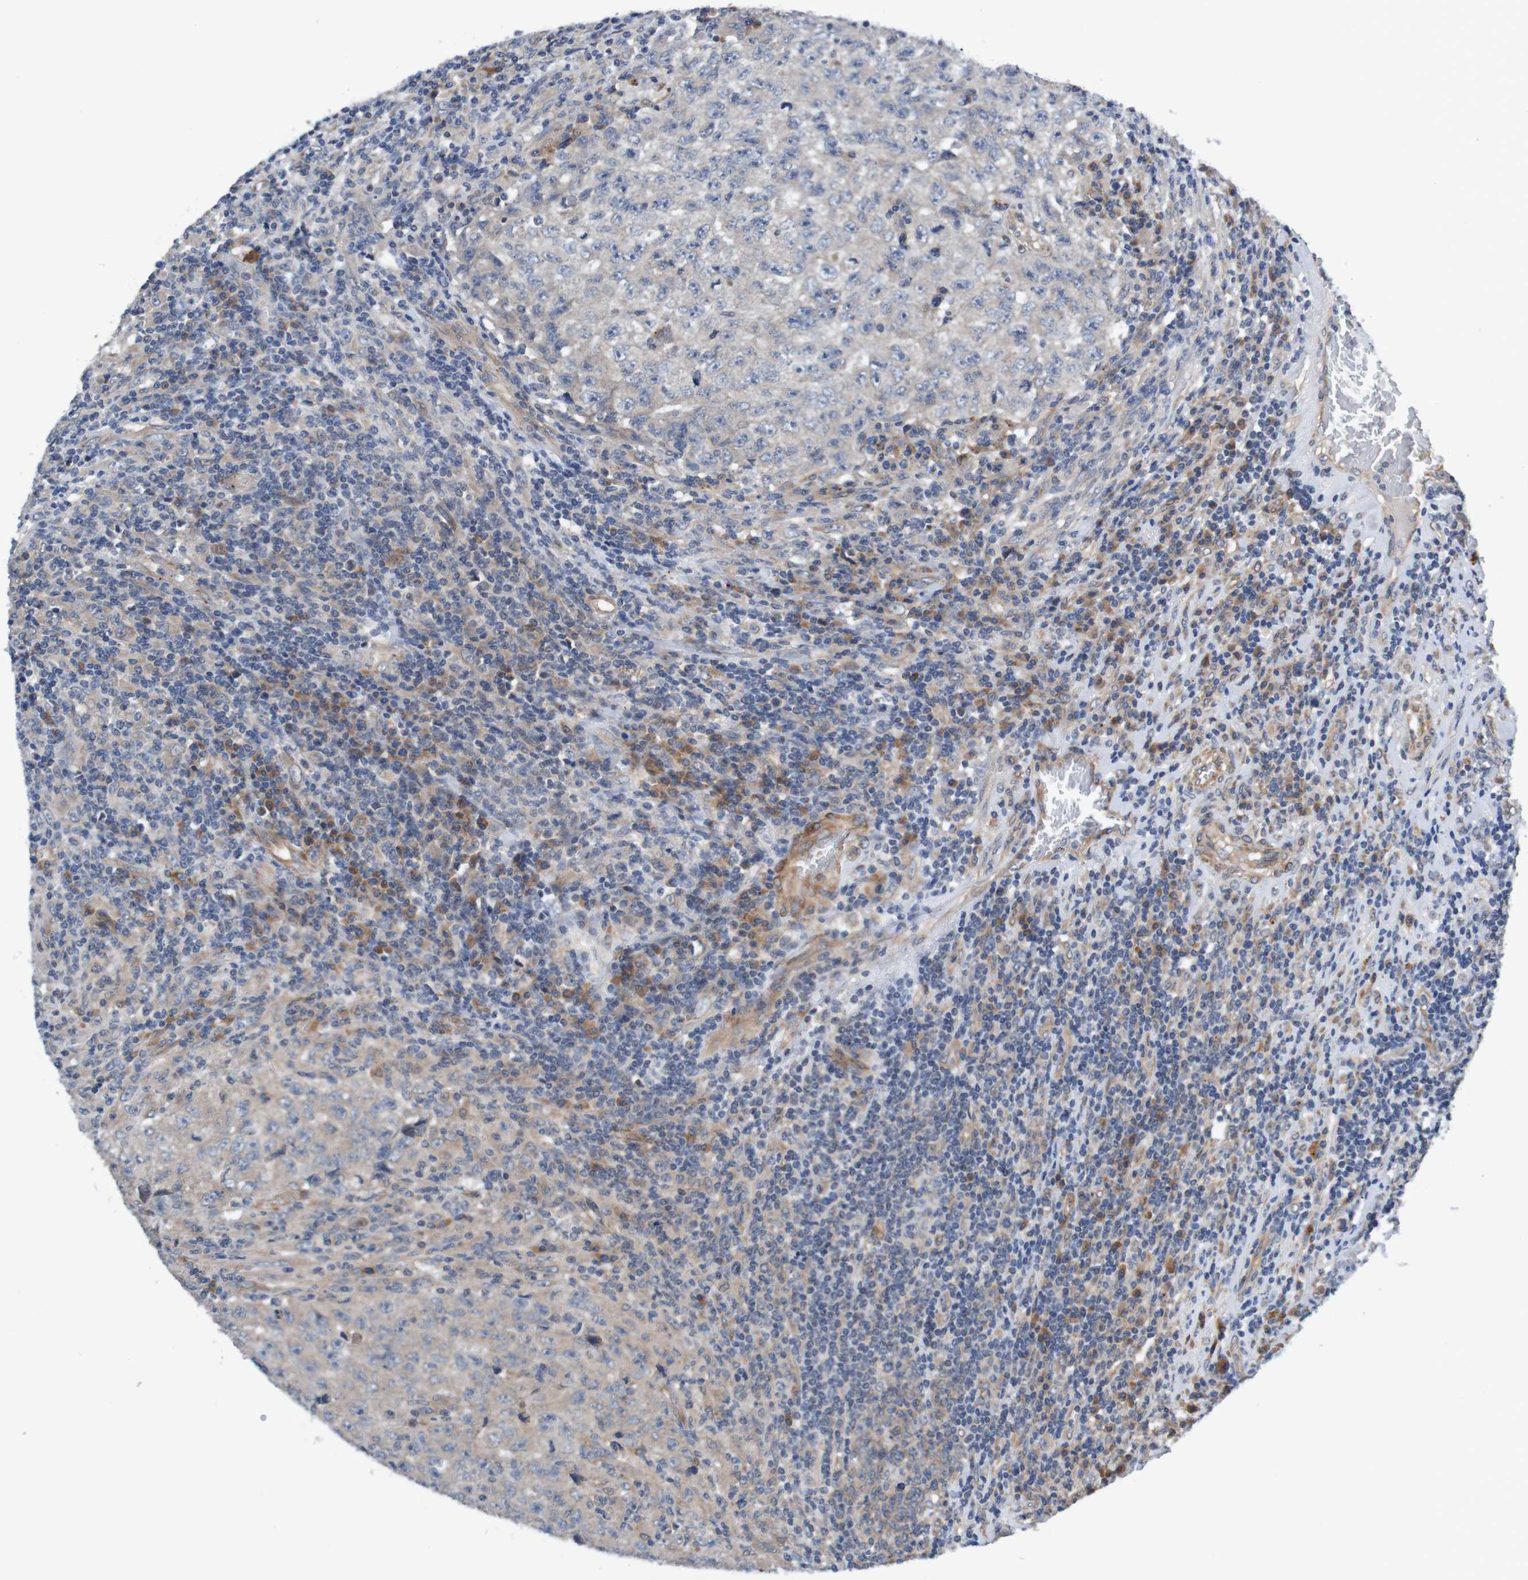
{"staining": {"intensity": "weak", "quantity": ">75%", "location": "cytoplasmic/membranous"}, "tissue": "testis cancer", "cell_type": "Tumor cells", "image_type": "cancer", "snomed": [{"axis": "morphology", "description": "Necrosis, NOS"}, {"axis": "morphology", "description": "Carcinoma, Embryonal, NOS"}, {"axis": "topography", "description": "Testis"}], "caption": "A brown stain highlights weak cytoplasmic/membranous staining of a protein in human testis cancer (embryonal carcinoma) tumor cells.", "gene": "CPED1", "patient": {"sex": "male", "age": 19}}